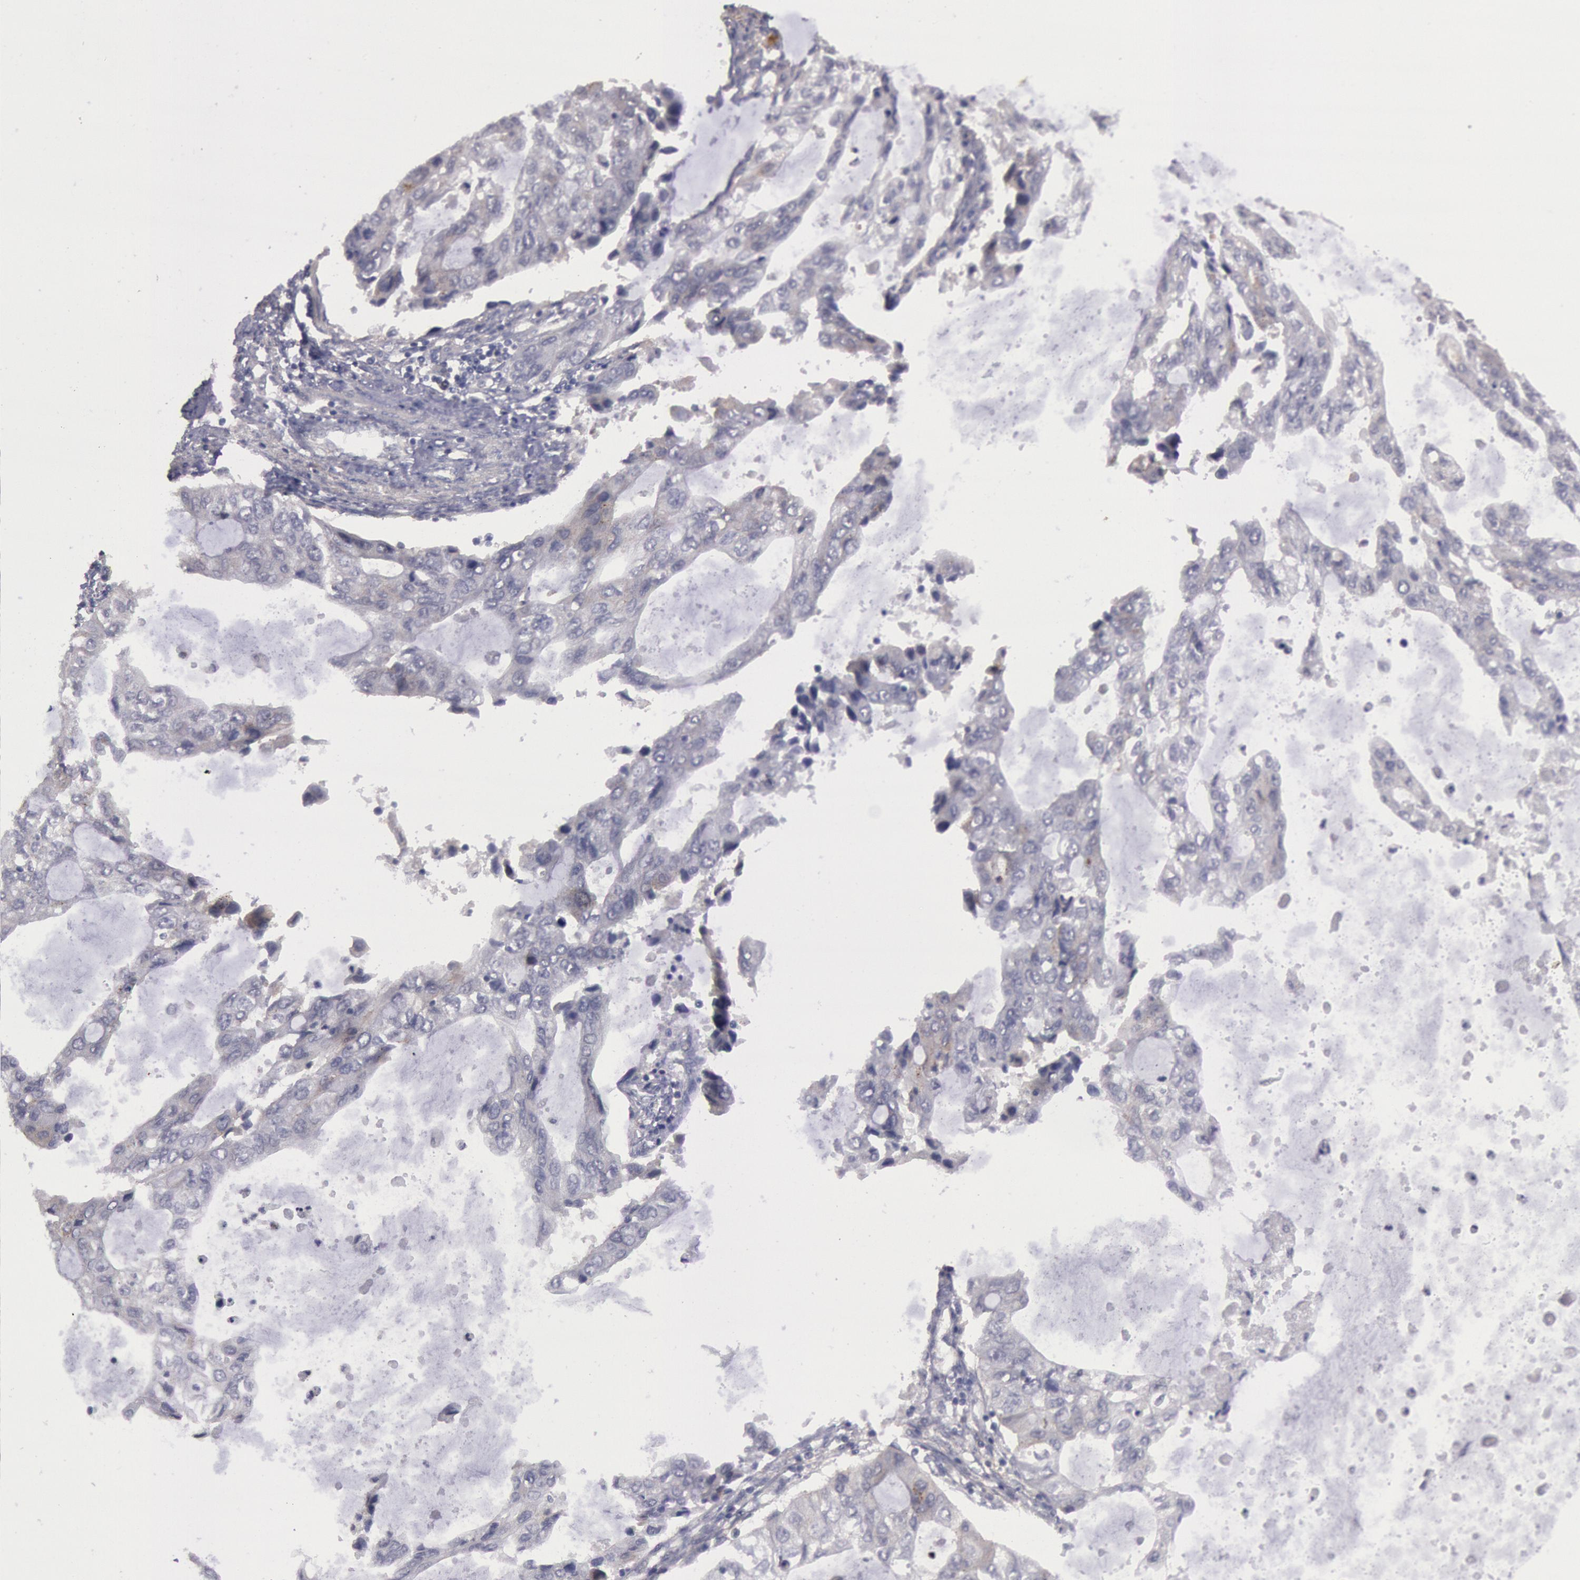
{"staining": {"intensity": "weak", "quantity": "25%-75%", "location": "cytoplasmic/membranous"}, "tissue": "stomach cancer", "cell_type": "Tumor cells", "image_type": "cancer", "snomed": [{"axis": "morphology", "description": "Adenocarcinoma, NOS"}, {"axis": "topography", "description": "Stomach, upper"}], "caption": "A brown stain highlights weak cytoplasmic/membranous expression of a protein in adenocarcinoma (stomach) tumor cells.", "gene": "TRIB2", "patient": {"sex": "female", "age": 52}}